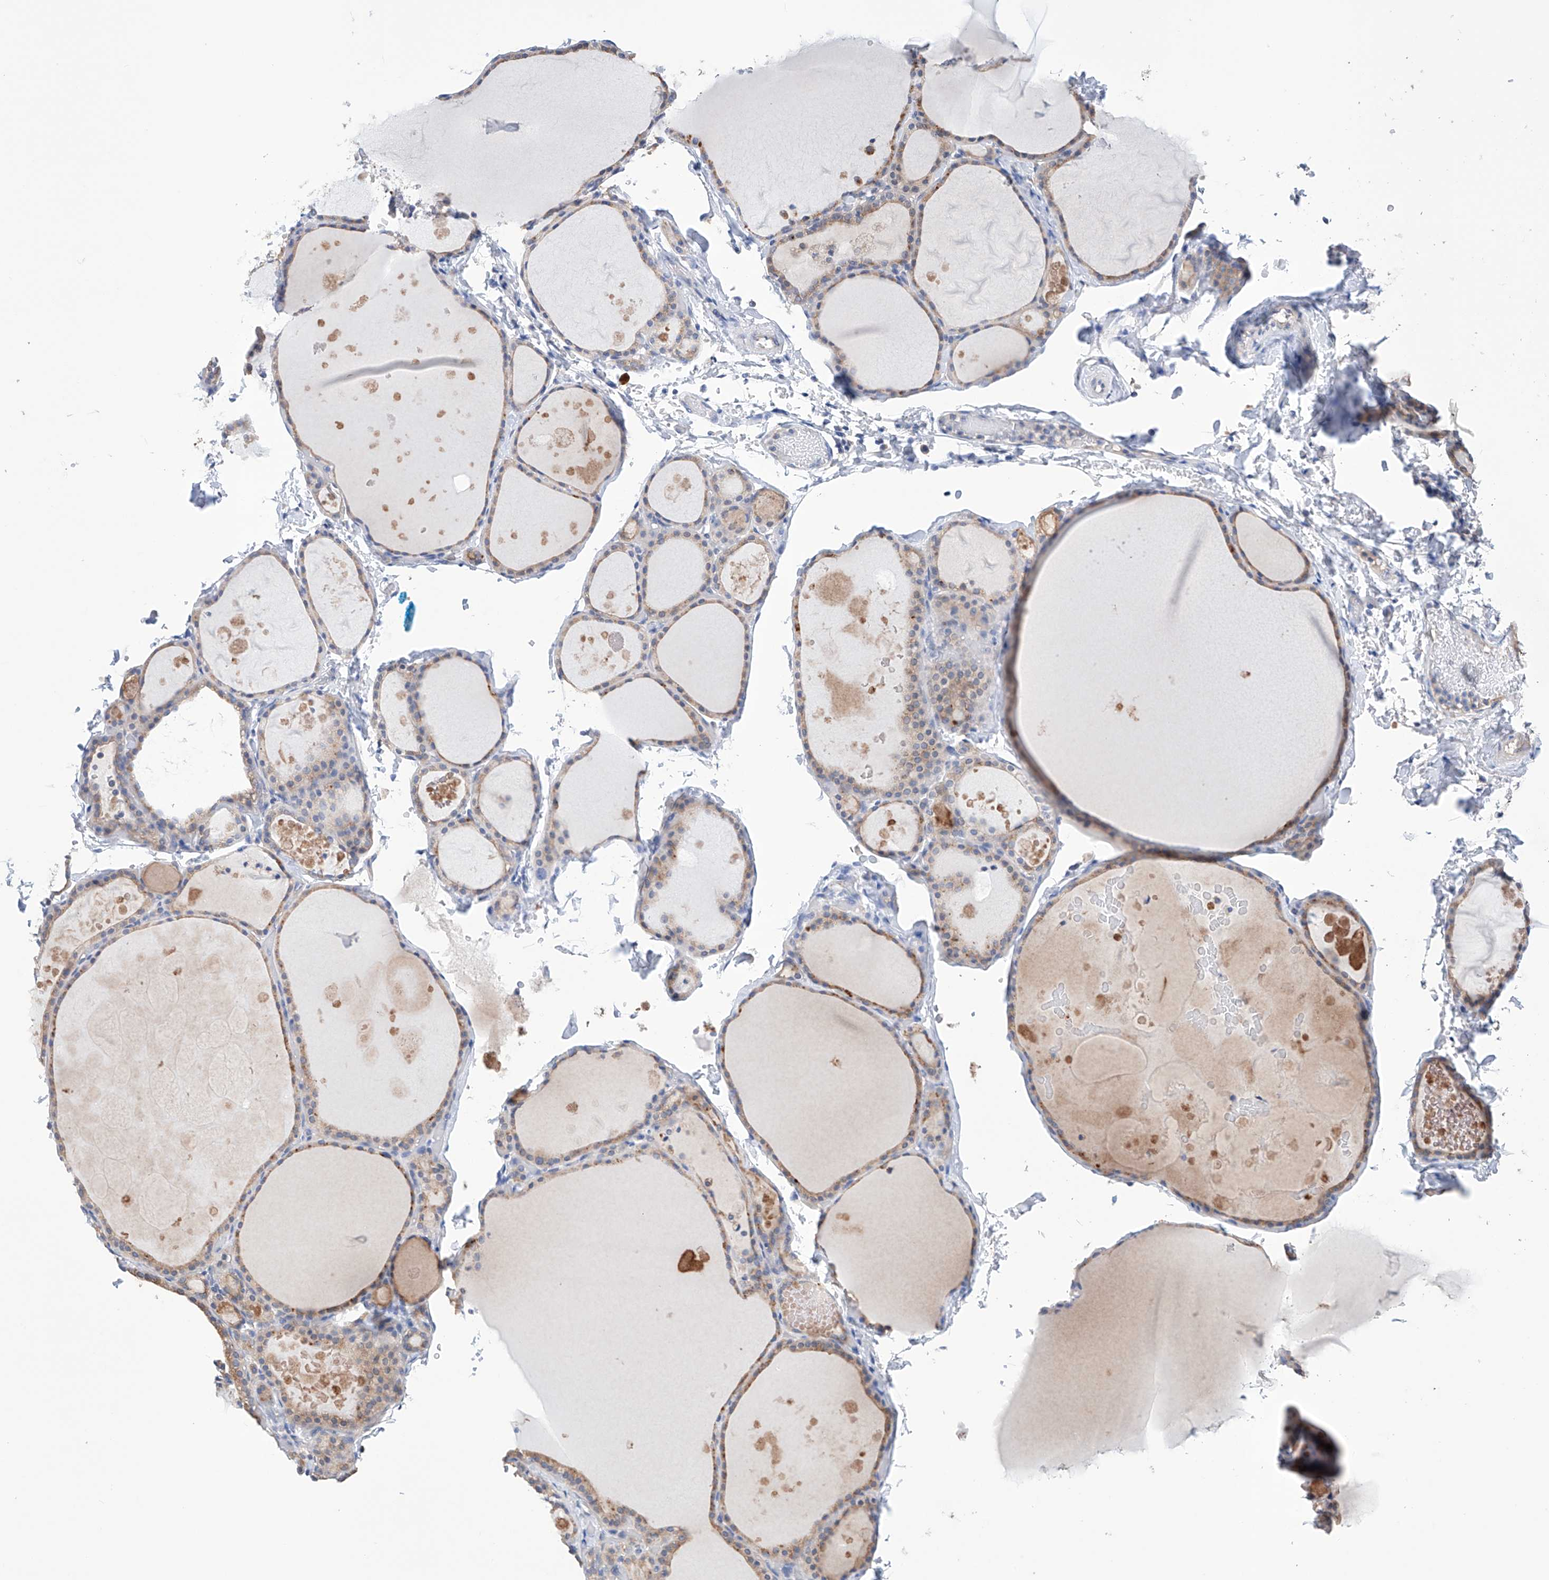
{"staining": {"intensity": "weak", "quantity": ">75%", "location": "cytoplasmic/membranous"}, "tissue": "thyroid gland", "cell_type": "Glandular cells", "image_type": "normal", "snomed": [{"axis": "morphology", "description": "Normal tissue, NOS"}, {"axis": "topography", "description": "Thyroid gland"}], "caption": "This micrograph demonstrates immunohistochemistry (IHC) staining of unremarkable human thyroid gland, with low weak cytoplasmic/membranous positivity in about >75% of glandular cells.", "gene": "AFG1L", "patient": {"sex": "male", "age": 56}}